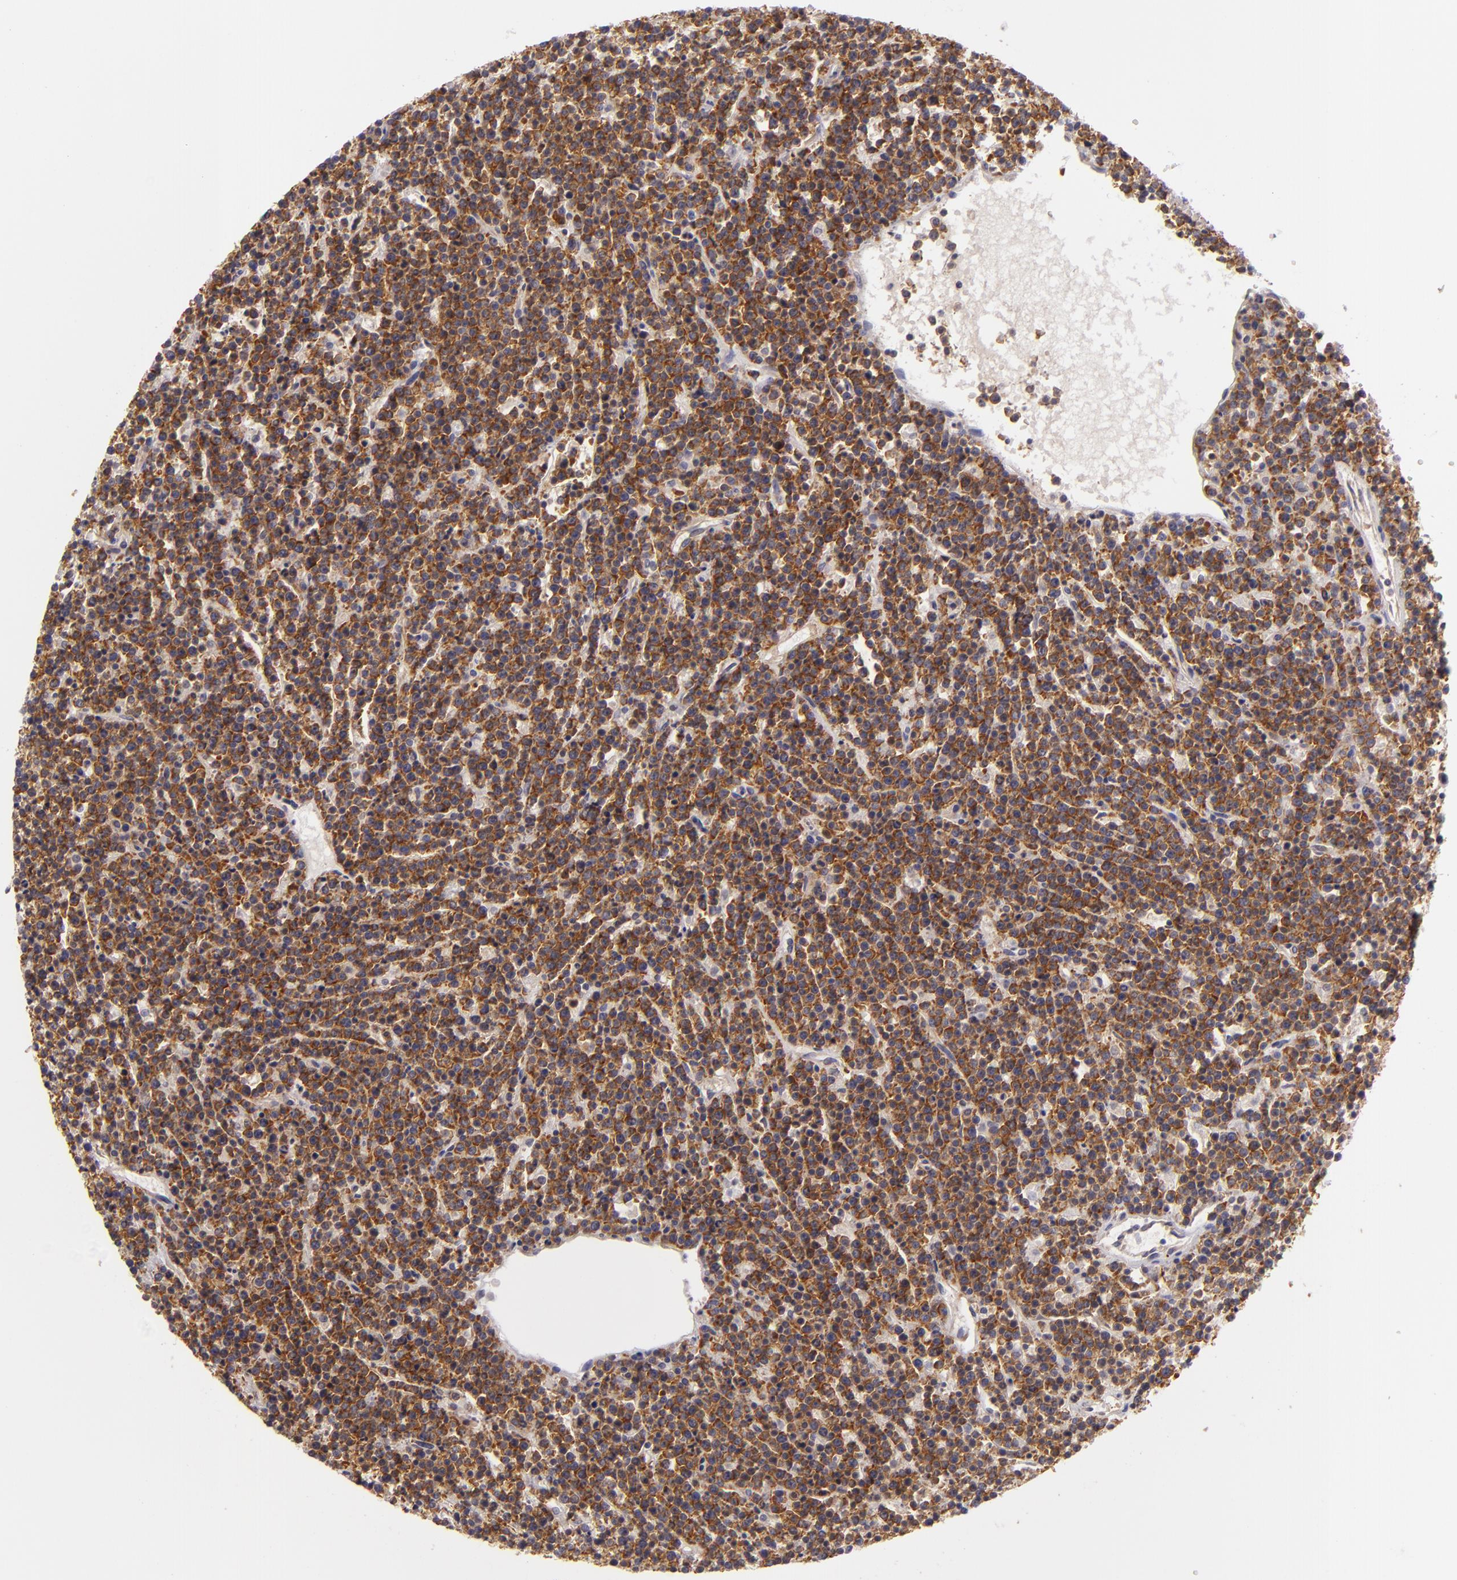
{"staining": {"intensity": "strong", "quantity": ">75%", "location": "cytoplasmic/membranous"}, "tissue": "lymphoma", "cell_type": "Tumor cells", "image_type": "cancer", "snomed": [{"axis": "morphology", "description": "Malignant lymphoma, non-Hodgkin's type, High grade"}, {"axis": "topography", "description": "Ovary"}], "caption": "High-grade malignant lymphoma, non-Hodgkin's type stained with IHC demonstrates strong cytoplasmic/membranous staining in about >75% of tumor cells. (DAB = brown stain, brightfield microscopy at high magnification).", "gene": "UPF3B", "patient": {"sex": "female", "age": 56}}